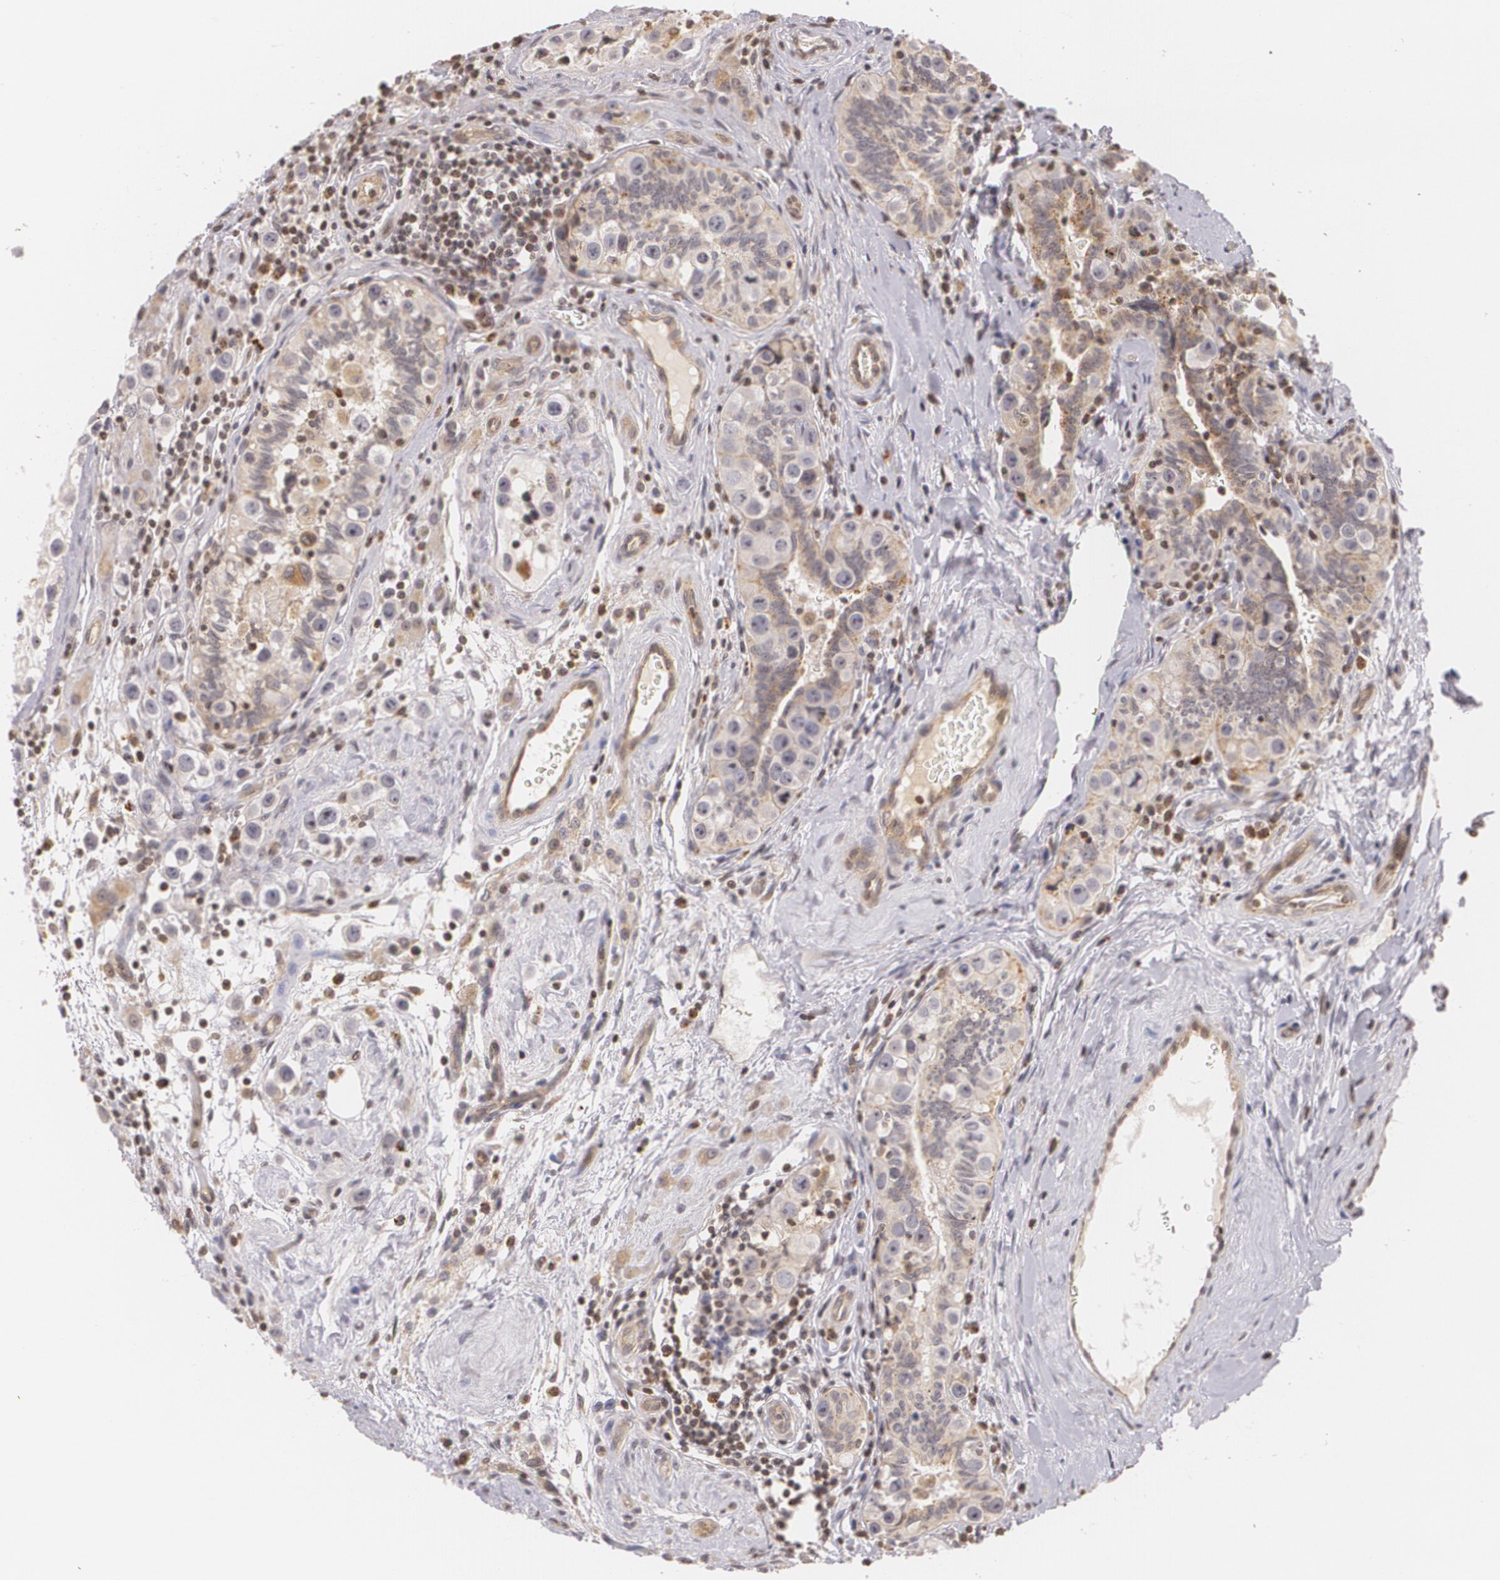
{"staining": {"intensity": "weak", "quantity": ">75%", "location": "cytoplasmic/membranous"}, "tissue": "testis cancer", "cell_type": "Tumor cells", "image_type": "cancer", "snomed": [{"axis": "morphology", "description": "Seminoma, NOS"}, {"axis": "topography", "description": "Testis"}], "caption": "This is a histology image of immunohistochemistry (IHC) staining of seminoma (testis), which shows weak staining in the cytoplasmic/membranous of tumor cells.", "gene": "VAV3", "patient": {"sex": "male", "age": 32}}